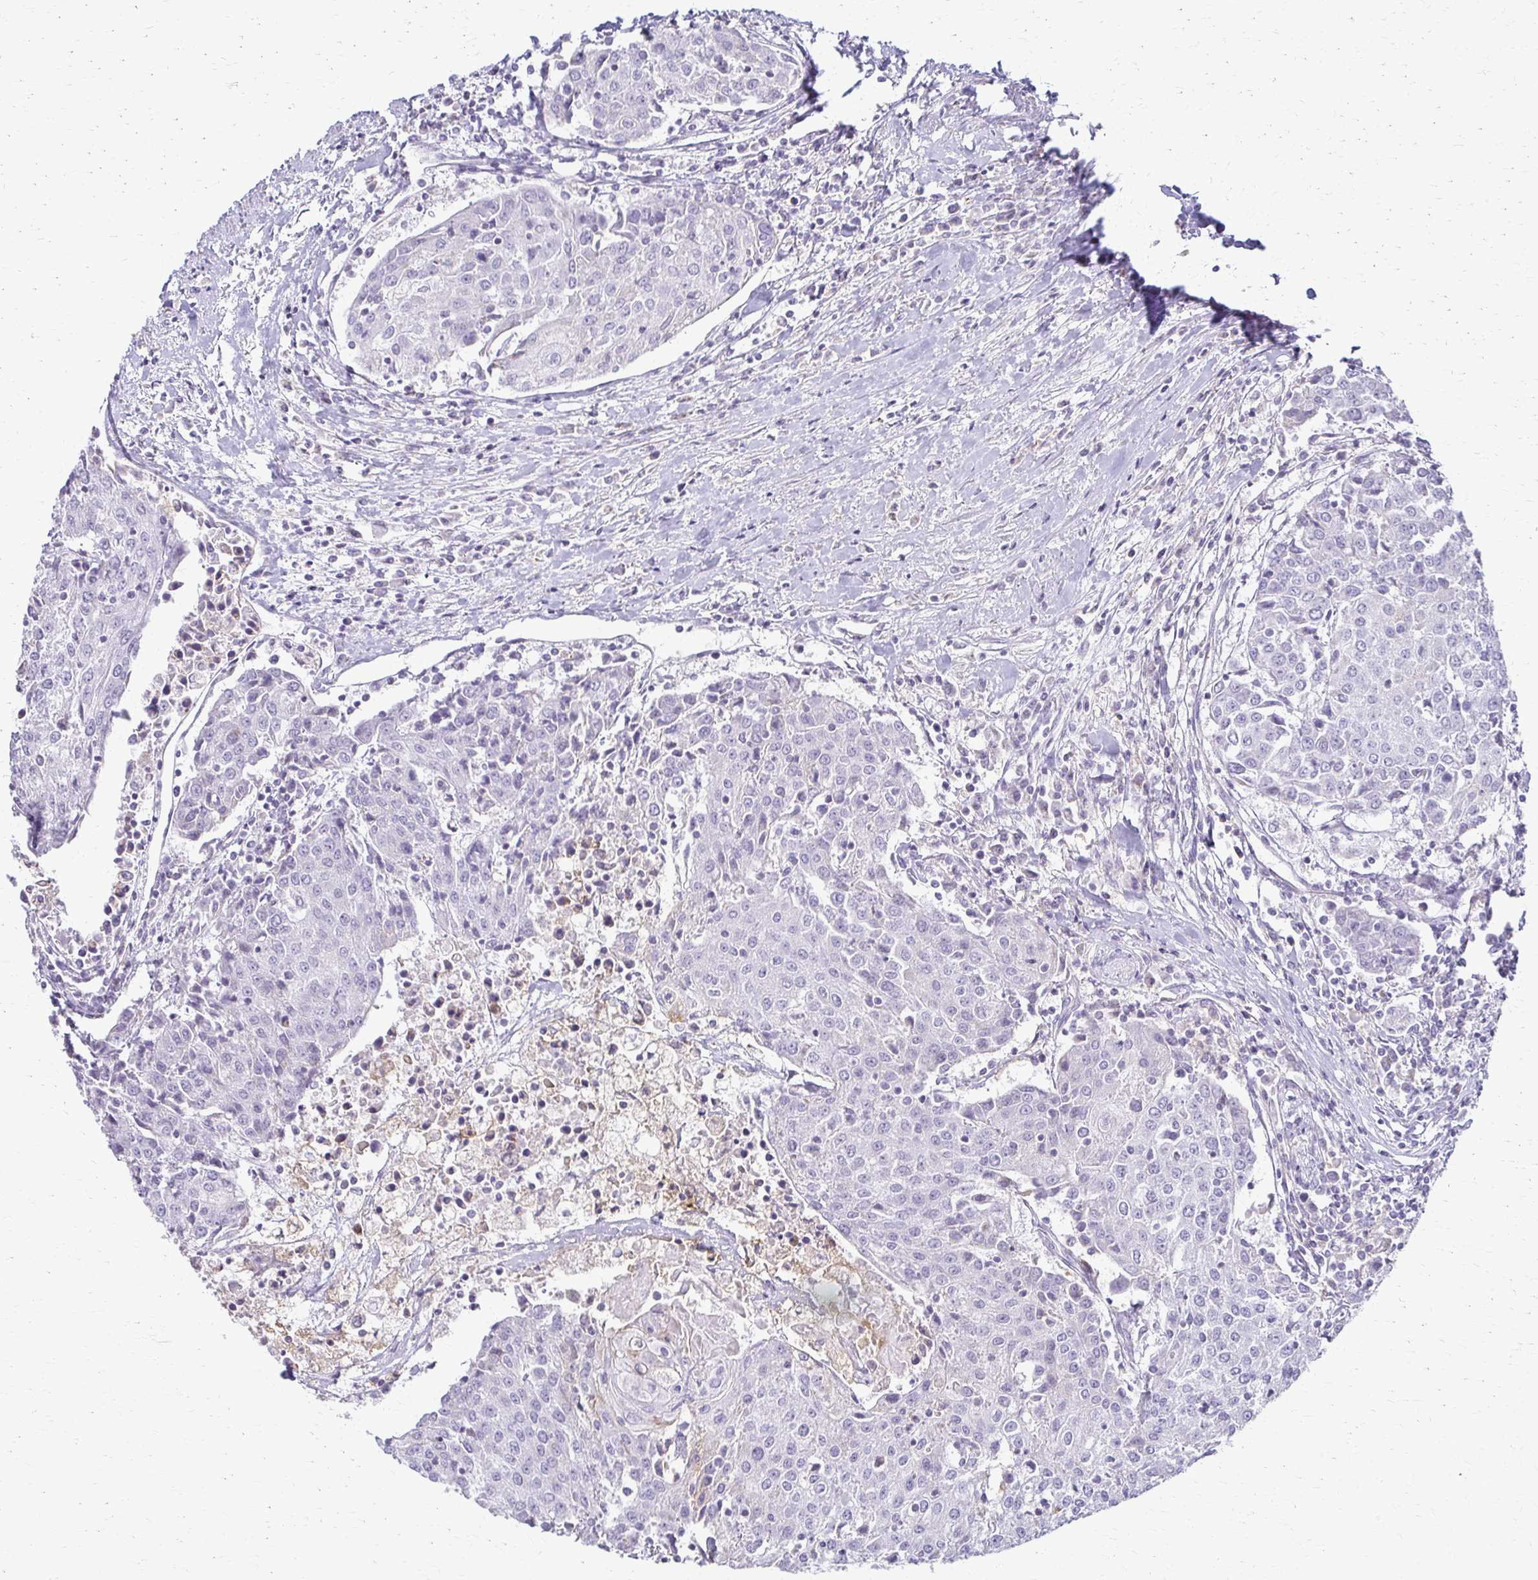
{"staining": {"intensity": "negative", "quantity": "none", "location": "none"}, "tissue": "urothelial cancer", "cell_type": "Tumor cells", "image_type": "cancer", "snomed": [{"axis": "morphology", "description": "Urothelial carcinoma, High grade"}, {"axis": "topography", "description": "Urinary bladder"}], "caption": "This is an immunohistochemistry (IHC) histopathology image of urothelial cancer. There is no expression in tumor cells.", "gene": "FCGR2B", "patient": {"sex": "female", "age": 85}}